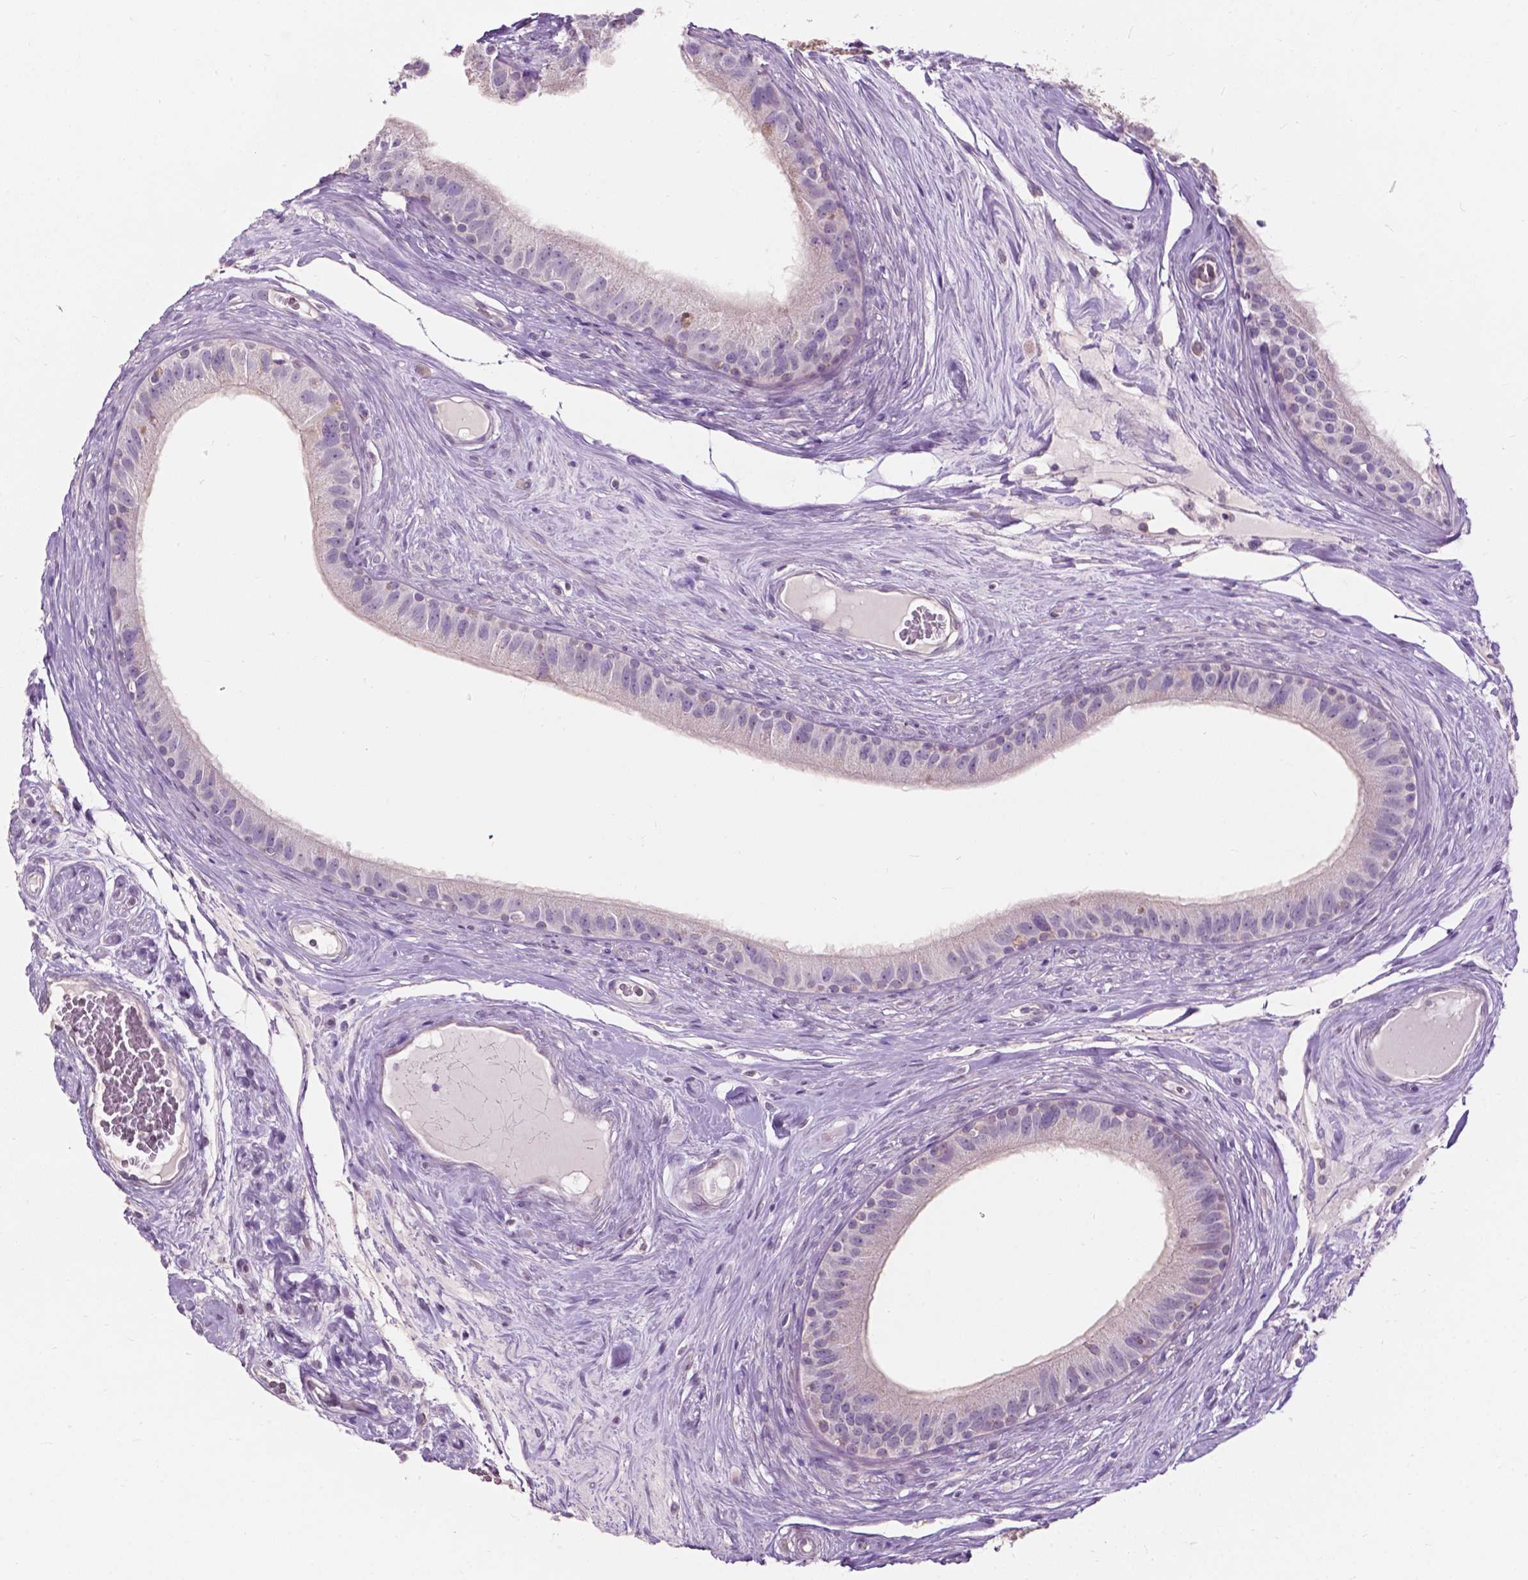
{"staining": {"intensity": "negative", "quantity": "none", "location": "none"}, "tissue": "epididymis", "cell_type": "Glandular cells", "image_type": "normal", "snomed": [{"axis": "morphology", "description": "Normal tissue, NOS"}, {"axis": "topography", "description": "Epididymis"}], "caption": "Epididymis was stained to show a protein in brown. There is no significant expression in glandular cells. (DAB immunohistochemistry visualized using brightfield microscopy, high magnification).", "gene": "NDUFS1", "patient": {"sex": "male", "age": 59}}